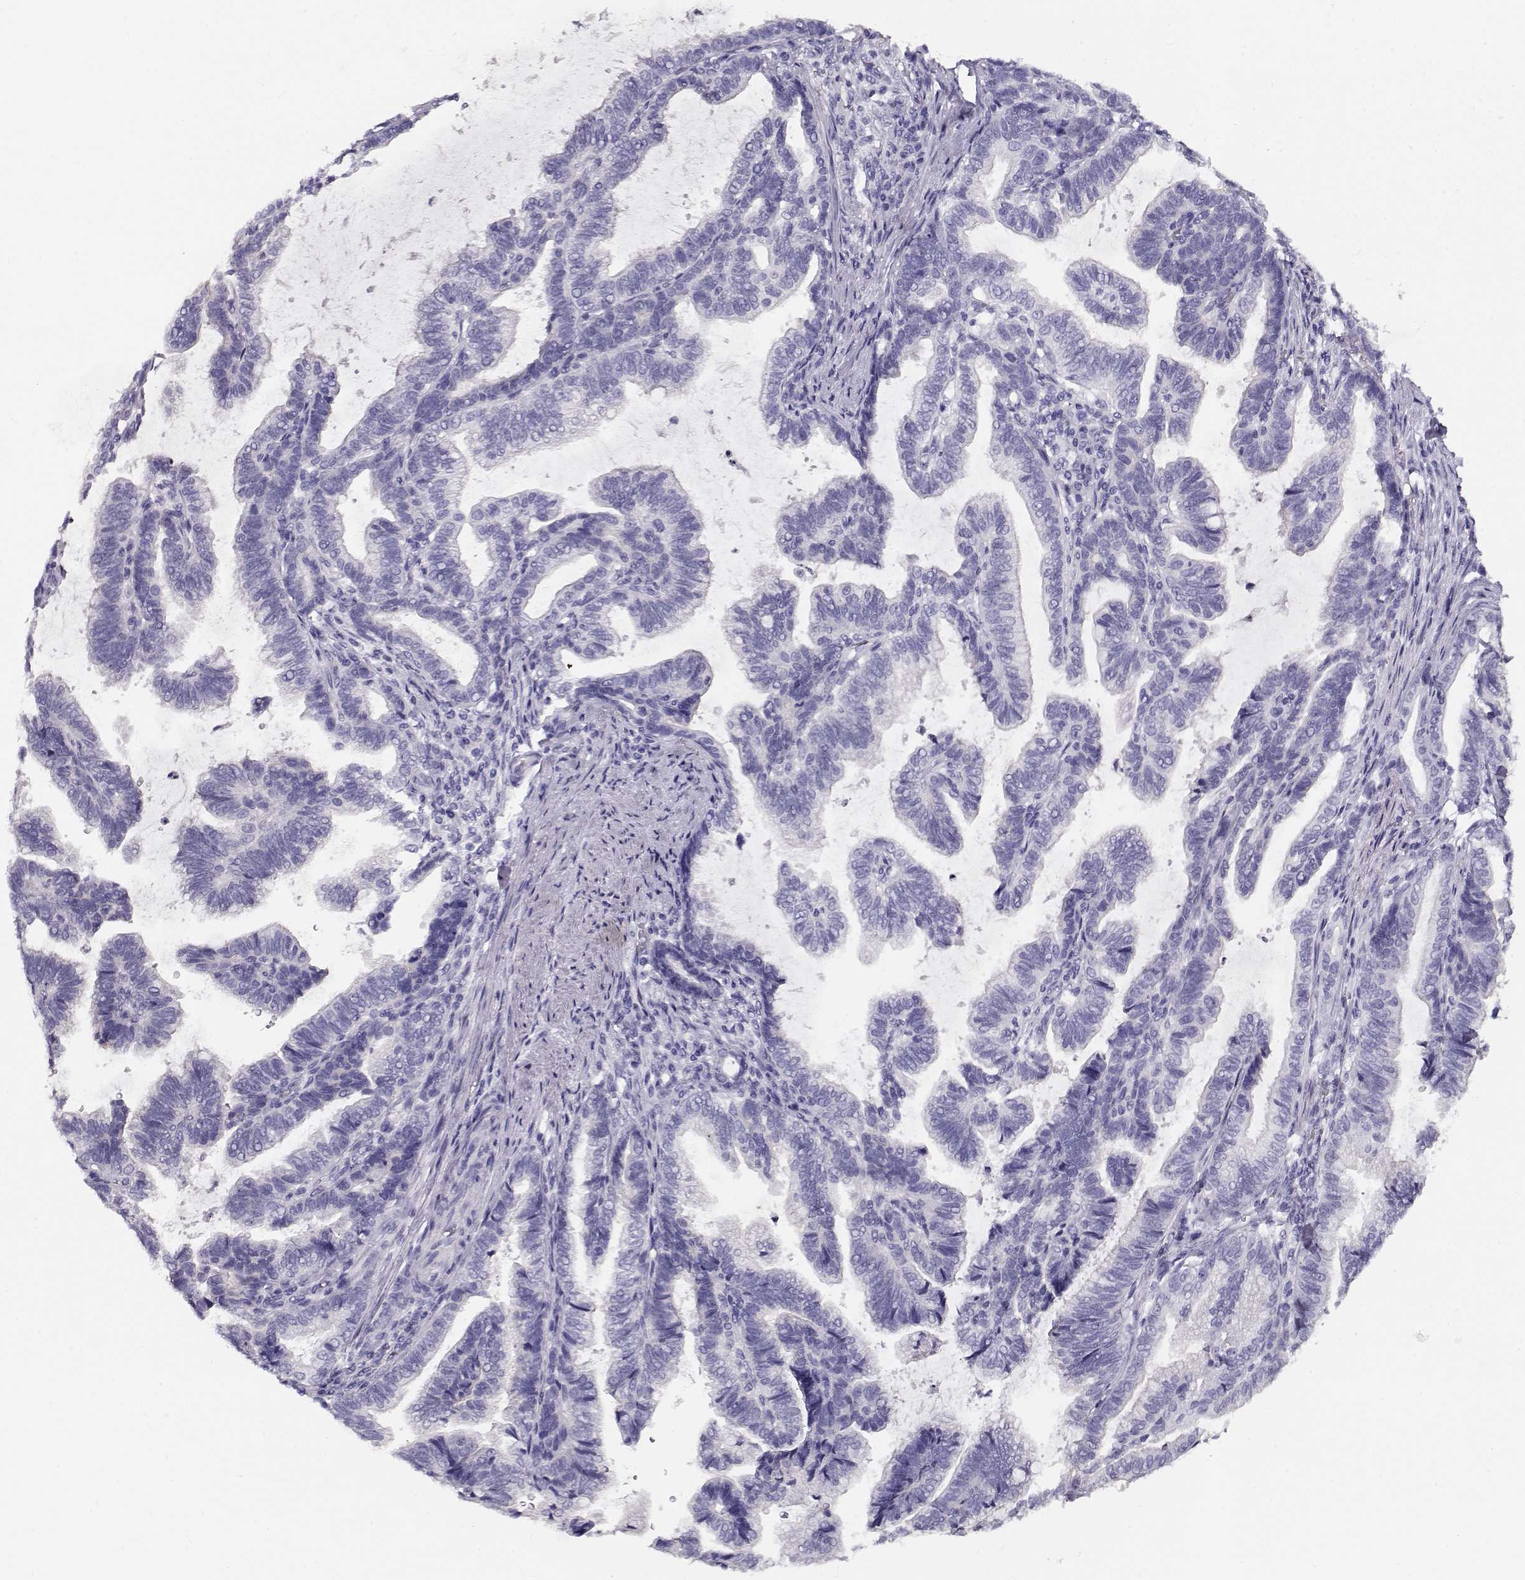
{"staining": {"intensity": "negative", "quantity": "none", "location": "none"}, "tissue": "stomach cancer", "cell_type": "Tumor cells", "image_type": "cancer", "snomed": [{"axis": "morphology", "description": "Adenocarcinoma, NOS"}, {"axis": "topography", "description": "Stomach"}], "caption": "There is no significant positivity in tumor cells of stomach cancer.", "gene": "ACTN2", "patient": {"sex": "male", "age": 83}}